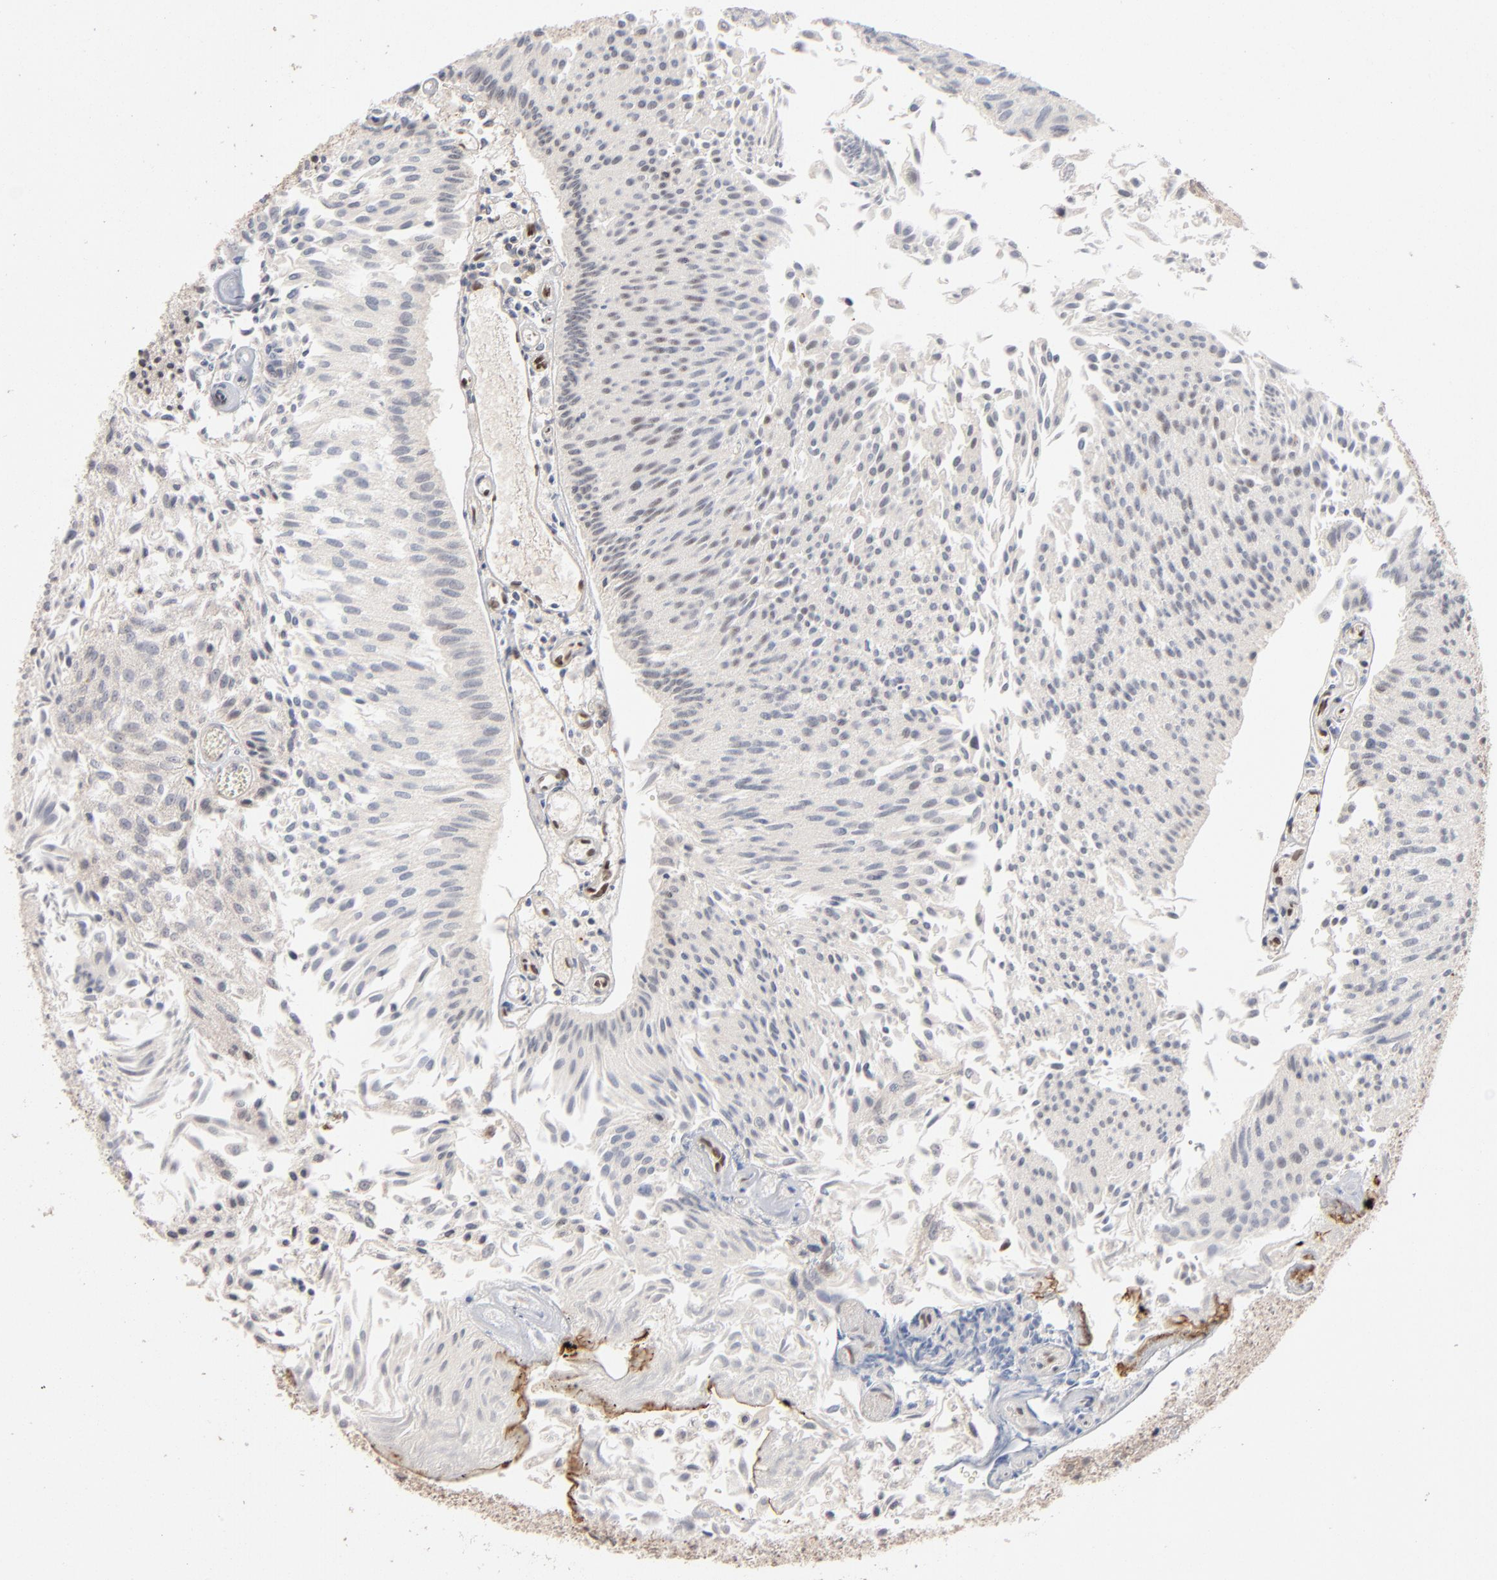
{"staining": {"intensity": "negative", "quantity": "none", "location": "none"}, "tissue": "urothelial cancer", "cell_type": "Tumor cells", "image_type": "cancer", "snomed": [{"axis": "morphology", "description": "Urothelial carcinoma, Low grade"}, {"axis": "topography", "description": "Urinary bladder"}], "caption": "This is an IHC photomicrograph of low-grade urothelial carcinoma. There is no staining in tumor cells.", "gene": "NFIB", "patient": {"sex": "male", "age": 86}}